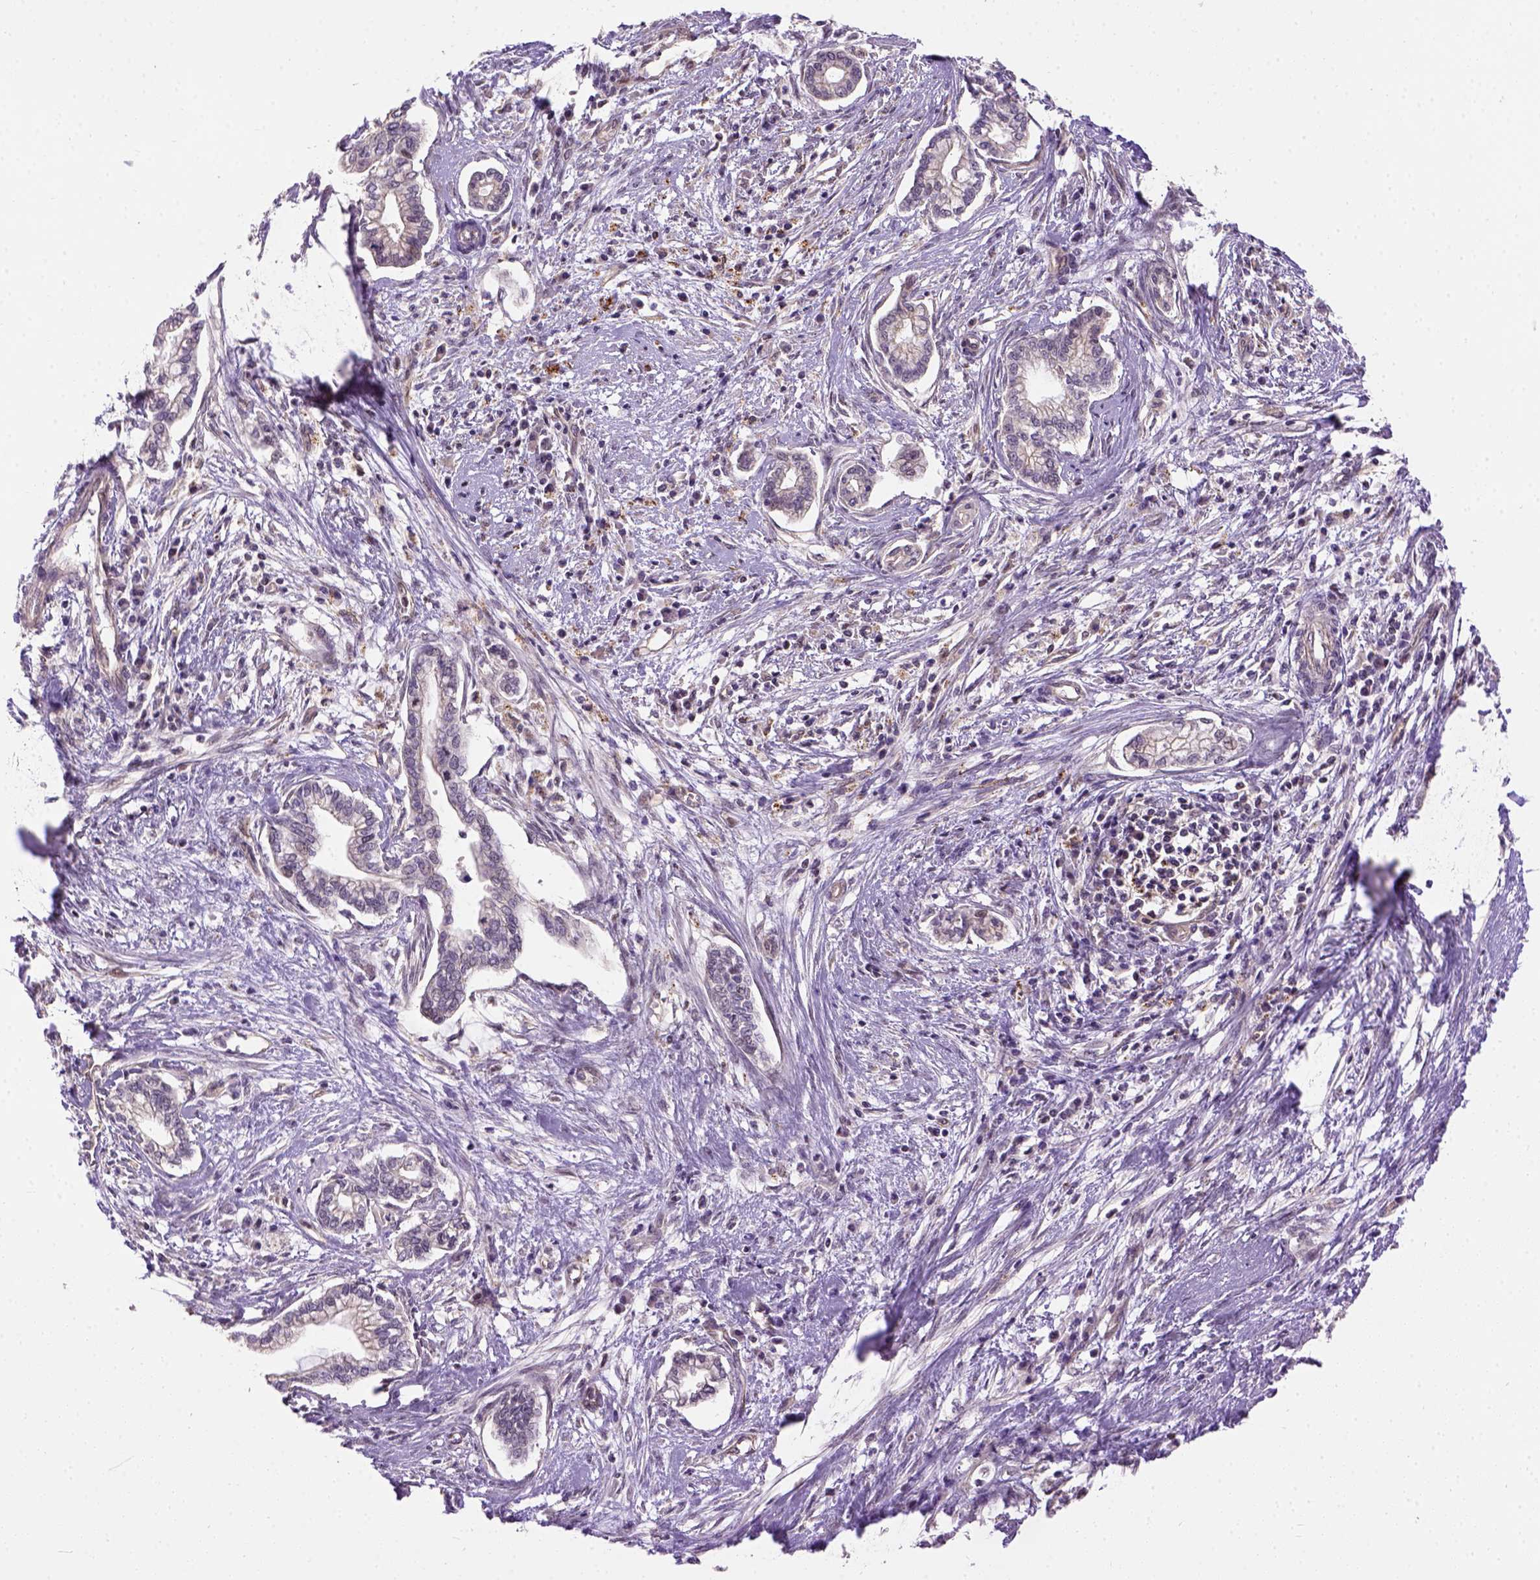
{"staining": {"intensity": "negative", "quantity": "none", "location": "none"}, "tissue": "cervical cancer", "cell_type": "Tumor cells", "image_type": "cancer", "snomed": [{"axis": "morphology", "description": "Adenocarcinoma, NOS"}, {"axis": "topography", "description": "Cervix"}], "caption": "Histopathology image shows no significant protein expression in tumor cells of cervical adenocarcinoma. (DAB (3,3'-diaminobenzidine) immunohistochemistry with hematoxylin counter stain).", "gene": "KAZN", "patient": {"sex": "female", "age": 62}}